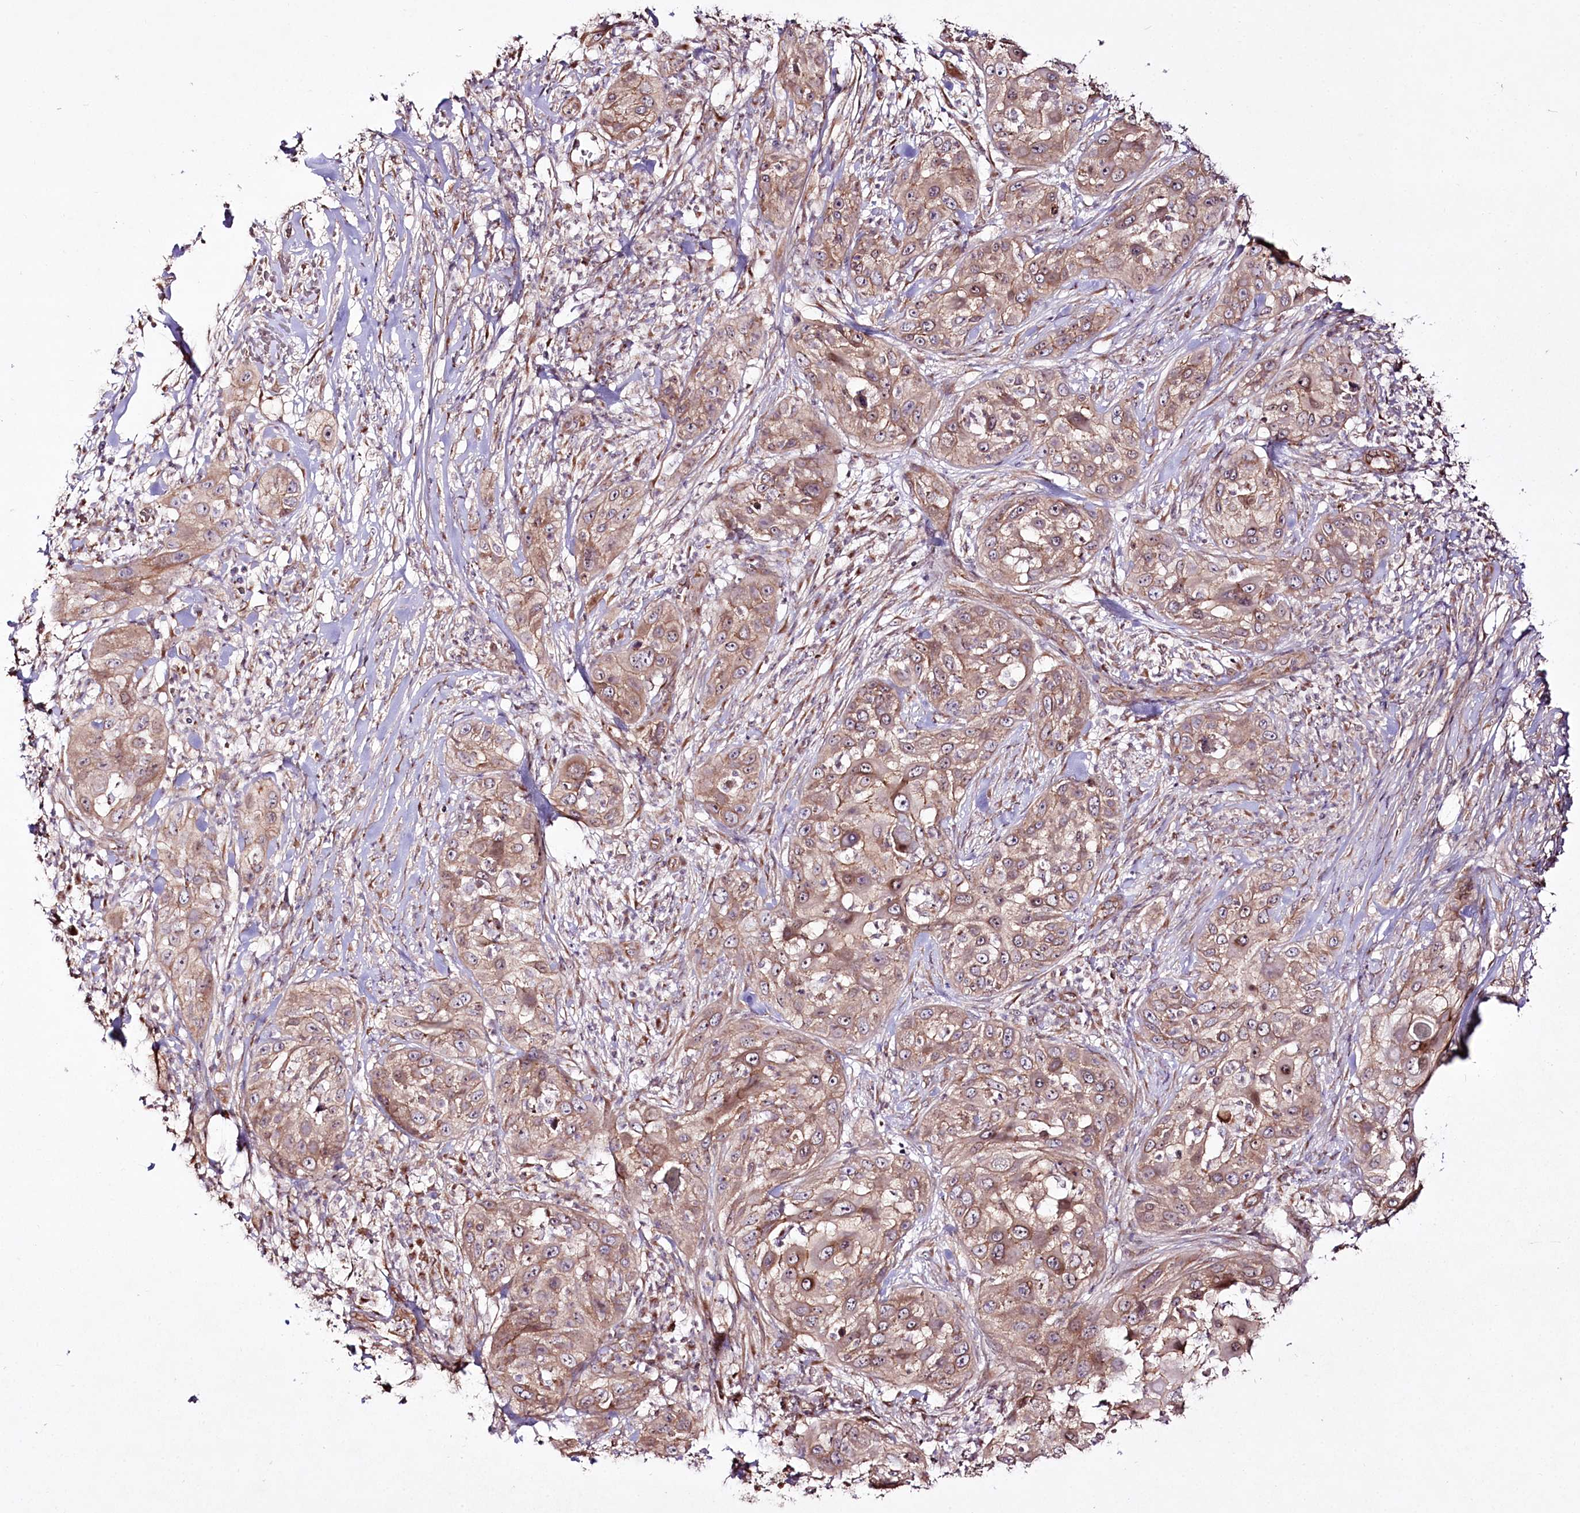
{"staining": {"intensity": "moderate", "quantity": ">75%", "location": "cytoplasmic/membranous"}, "tissue": "skin cancer", "cell_type": "Tumor cells", "image_type": "cancer", "snomed": [{"axis": "morphology", "description": "Squamous cell carcinoma, NOS"}, {"axis": "topography", "description": "Skin"}], "caption": "IHC image of neoplastic tissue: human skin squamous cell carcinoma stained using immunohistochemistry (IHC) shows medium levels of moderate protein expression localized specifically in the cytoplasmic/membranous of tumor cells, appearing as a cytoplasmic/membranous brown color.", "gene": "REXO2", "patient": {"sex": "female", "age": 44}}